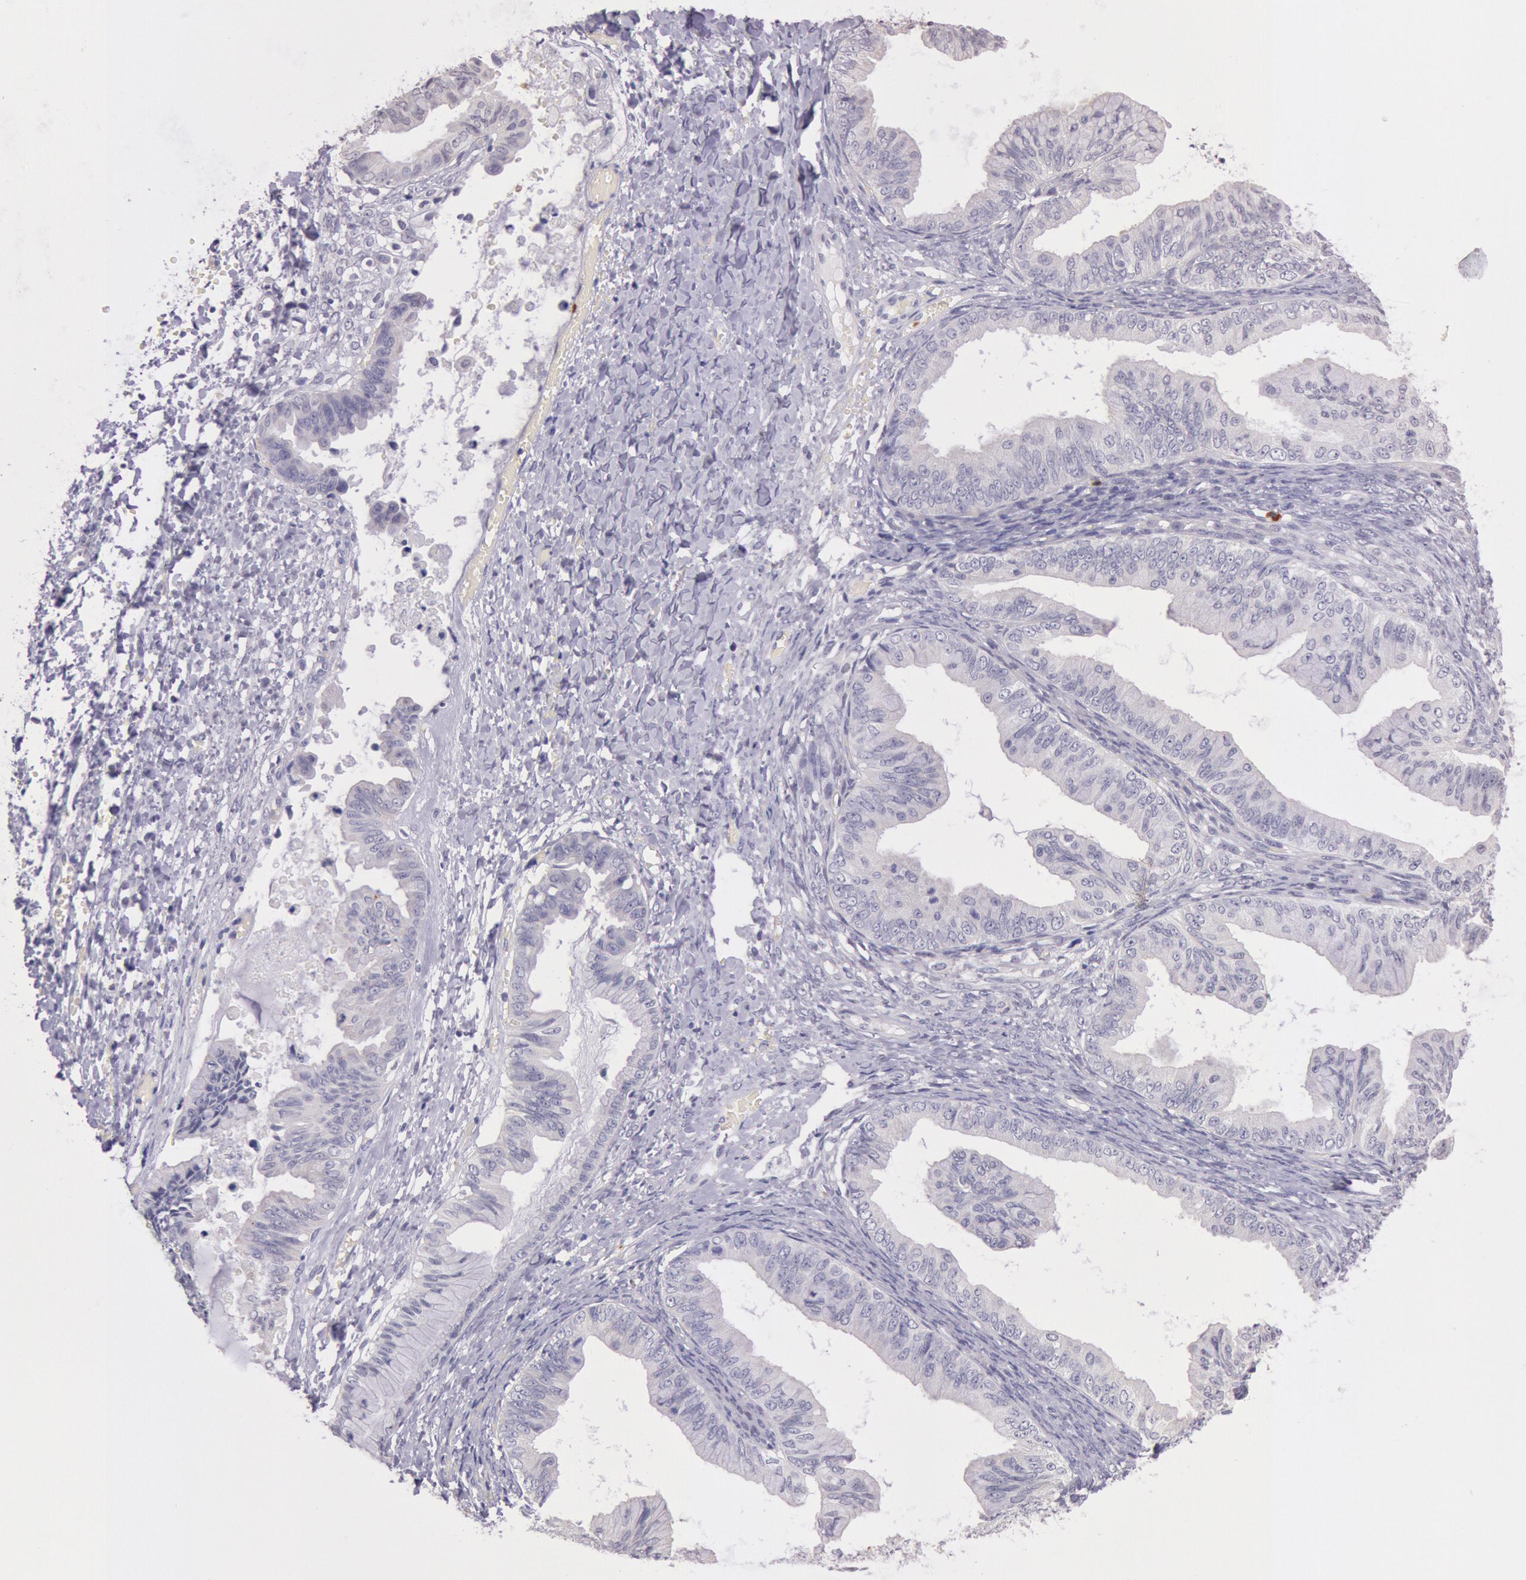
{"staining": {"intensity": "negative", "quantity": "none", "location": "none"}, "tissue": "ovarian cancer", "cell_type": "Tumor cells", "image_type": "cancer", "snomed": [{"axis": "morphology", "description": "Cystadenocarcinoma, mucinous, NOS"}, {"axis": "topography", "description": "Ovary"}], "caption": "Immunohistochemistry of human ovarian mucinous cystadenocarcinoma displays no staining in tumor cells.", "gene": "KDM6A", "patient": {"sex": "female", "age": 36}}